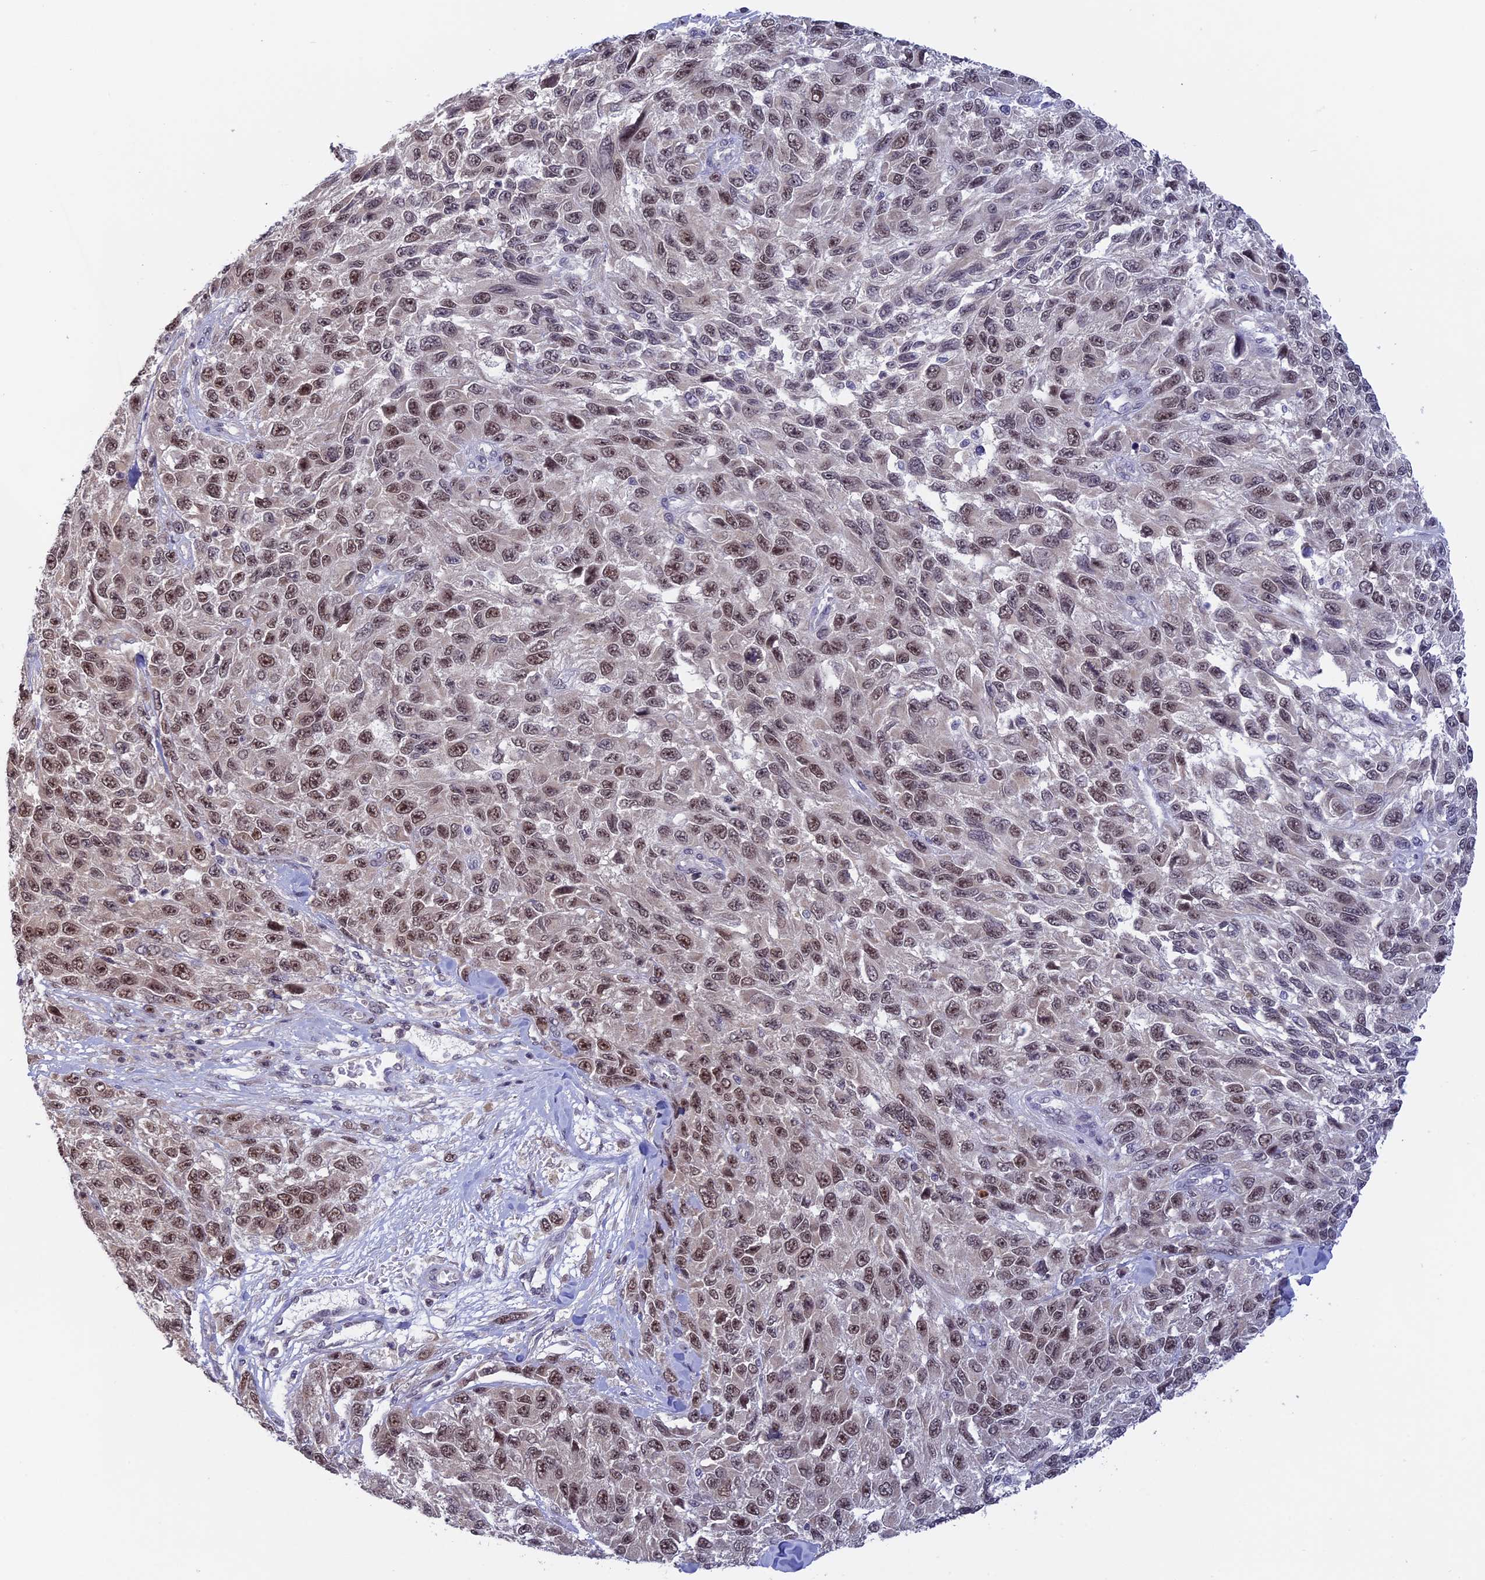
{"staining": {"intensity": "moderate", "quantity": "25%-75%", "location": "nuclear"}, "tissue": "melanoma", "cell_type": "Tumor cells", "image_type": "cancer", "snomed": [{"axis": "morphology", "description": "Malignant melanoma, NOS"}, {"axis": "topography", "description": "Skin"}], "caption": "Malignant melanoma stained with IHC displays moderate nuclear expression in approximately 25%-75% of tumor cells. (DAB (3,3'-diaminobenzidine) = brown stain, brightfield microscopy at high magnification).", "gene": "RFC5", "patient": {"sex": "female", "age": 96}}